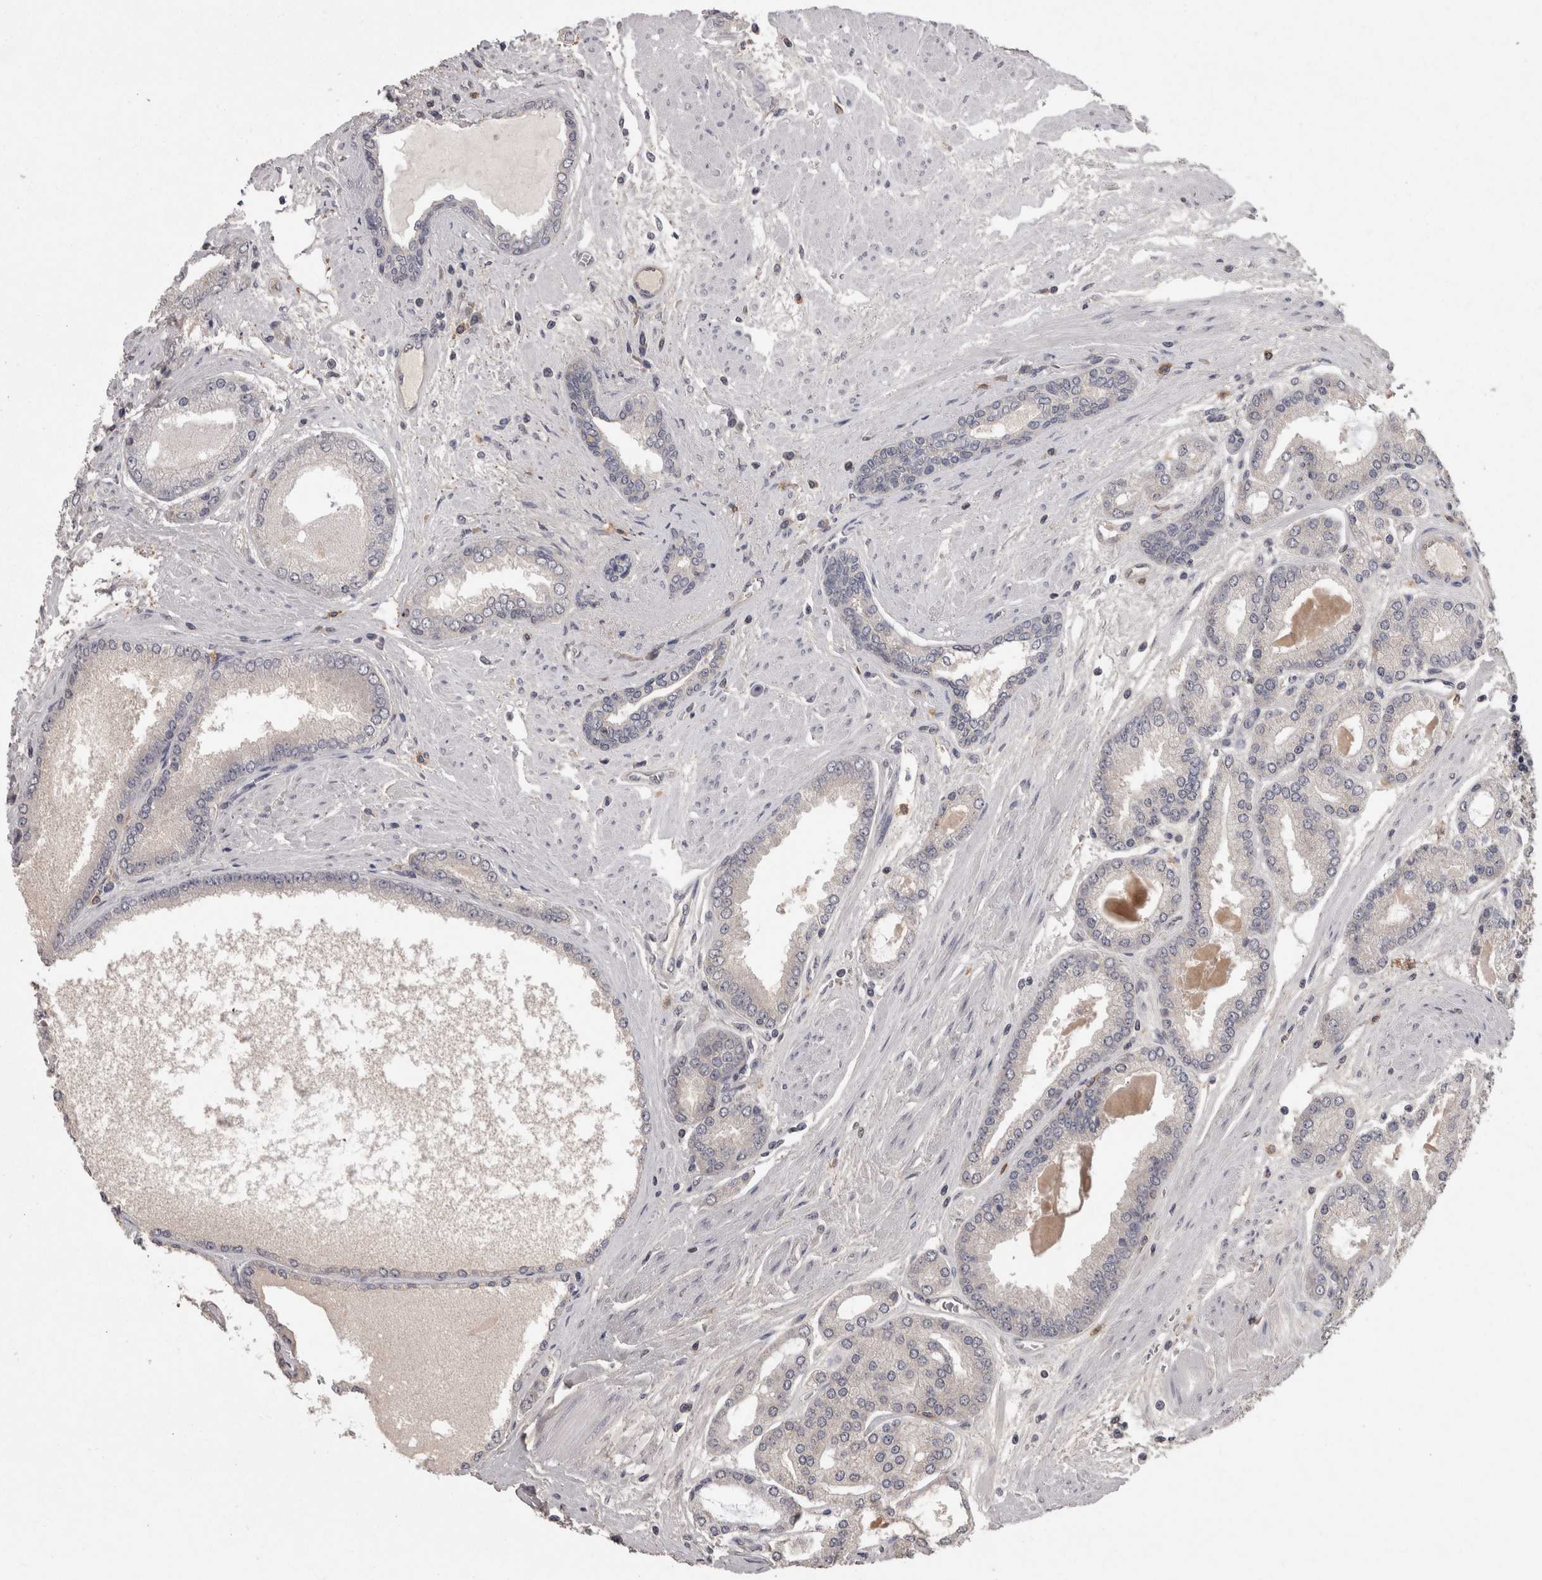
{"staining": {"intensity": "negative", "quantity": "none", "location": "none"}, "tissue": "prostate cancer", "cell_type": "Tumor cells", "image_type": "cancer", "snomed": [{"axis": "morphology", "description": "Adenocarcinoma, High grade"}, {"axis": "topography", "description": "Prostate"}], "caption": "An immunohistochemistry image of high-grade adenocarcinoma (prostate) is shown. There is no staining in tumor cells of high-grade adenocarcinoma (prostate).", "gene": "PON3", "patient": {"sex": "male", "age": 59}}